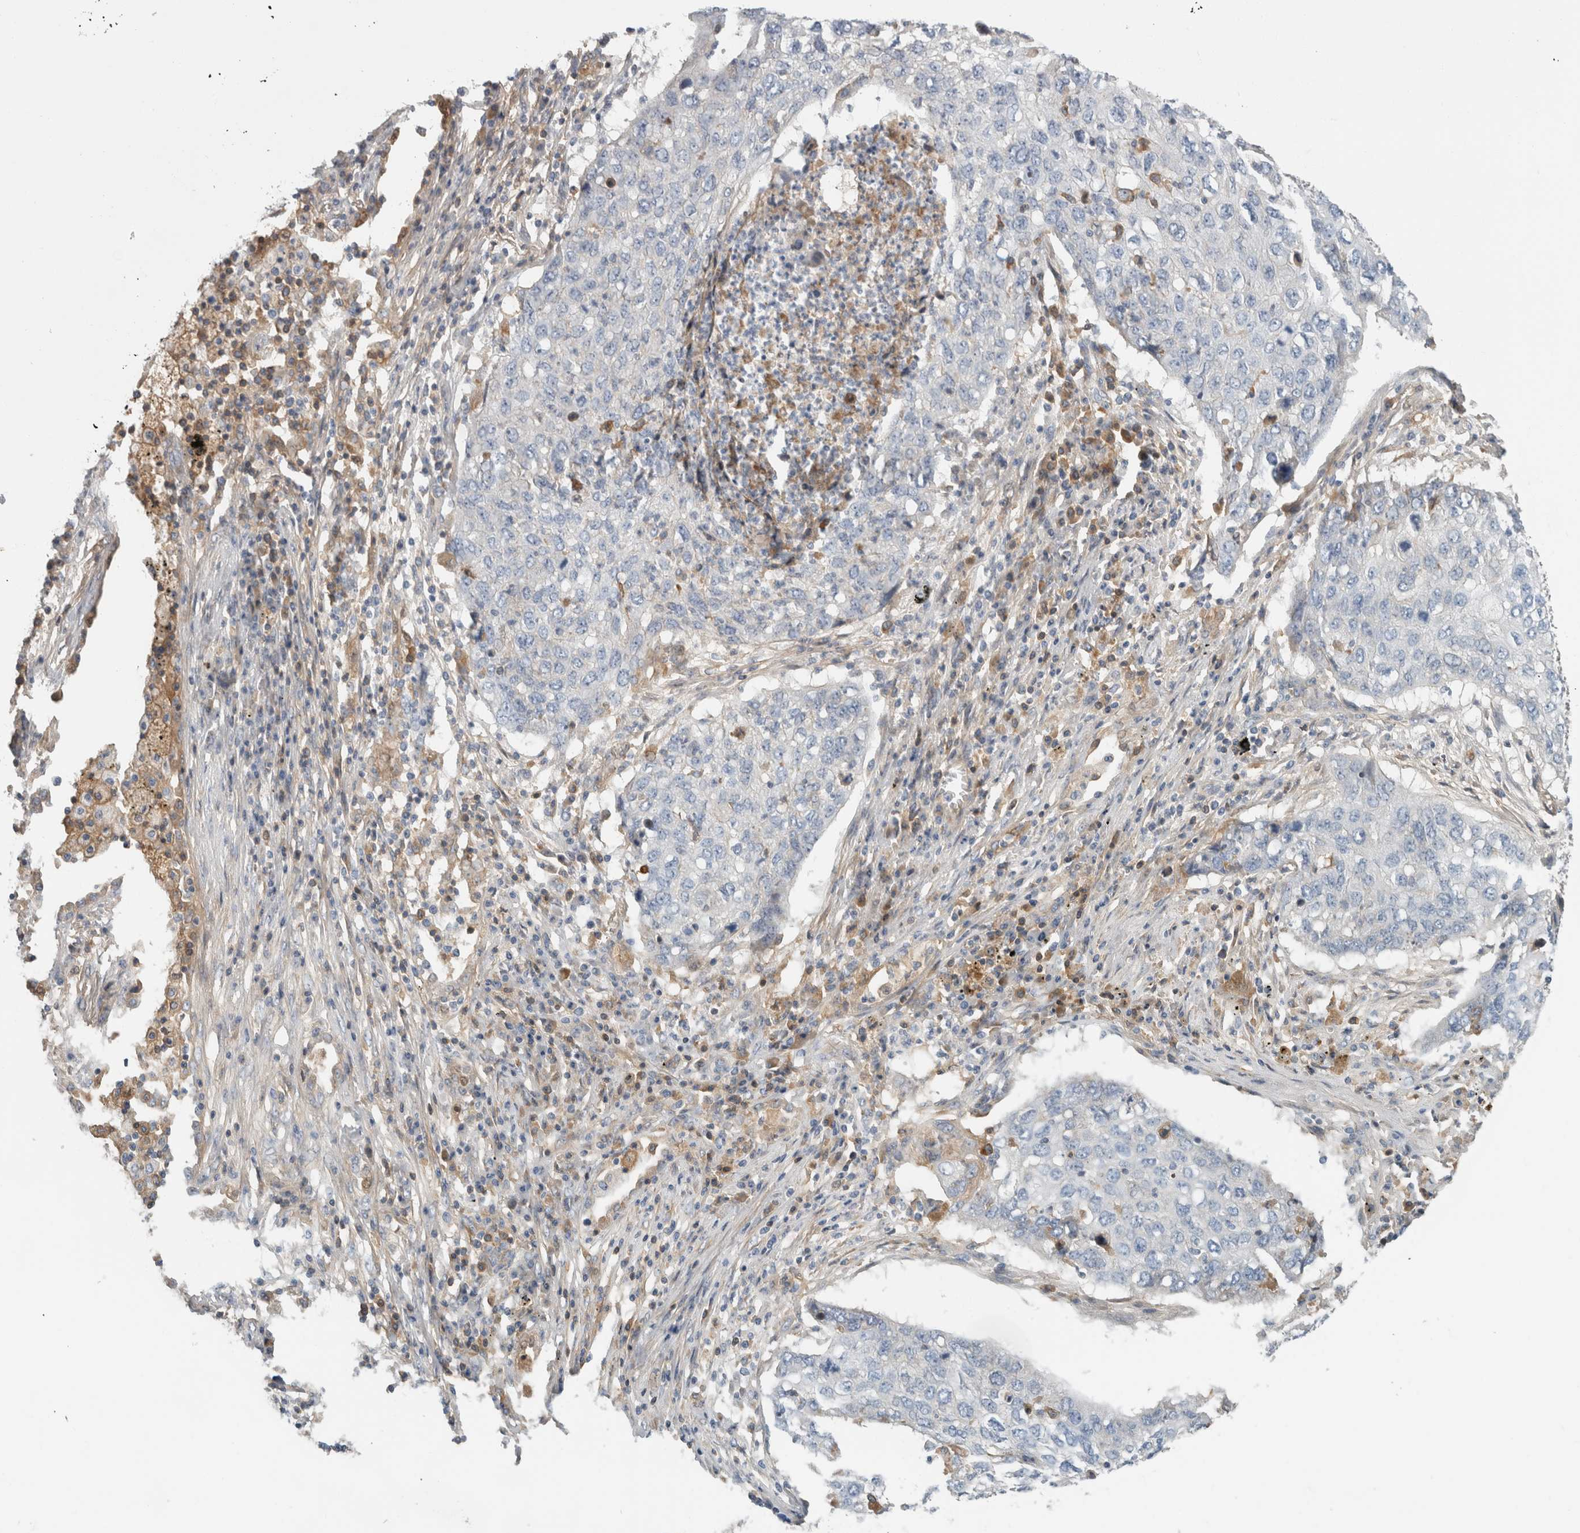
{"staining": {"intensity": "negative", "quantity": "none", "location": "none"}, "tissue": "lung cancer", "cell_type": "Tumor cells", "image_type": "cancer", "snomed": [{"axis": "morphology", "description": "Squamous cell carcinoma, NOS"}, {"axis": "topography", "description": "Lung"}], "caption": "Tumor cells show no significant expression in lung cancer (squamous cell carcinoma). (DAB IHC visualized using brightfield microscopy, high magnification).", "gene": "CFI", "patient": {"sex": "female", "age": 63}}